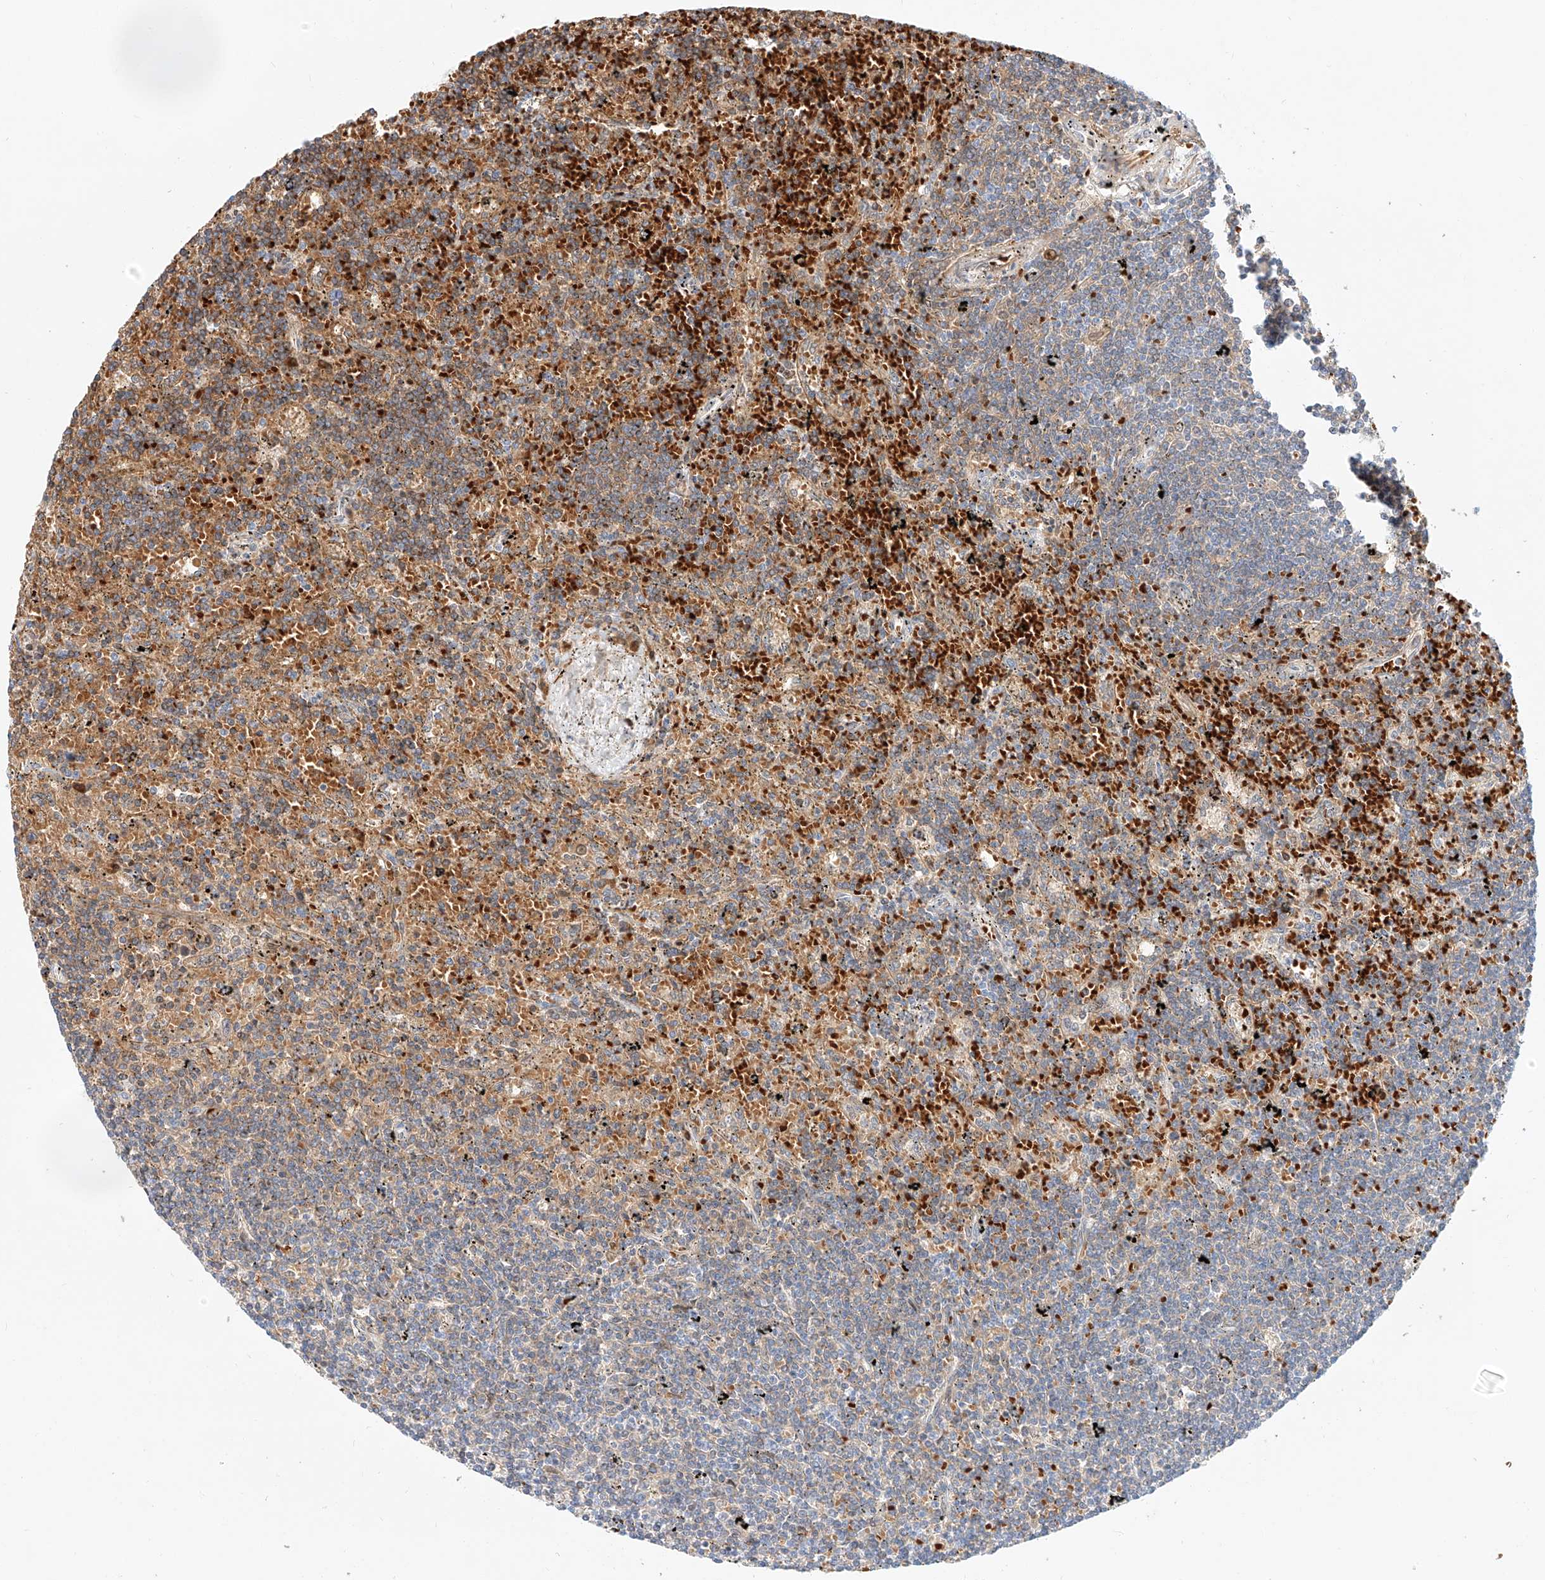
{"staining": {"intensity": "moderate", "quantity": "<25%", "location": "cytoplasmic/membranous"}, "tissue": "lymphoma", "cell_type": "Tumor cells", "image_type": "cancer", "snomed": [{"axis": "morphology", "description": "Malignant lymphoma, non-Hodgkin's type, Low grade"}, {"axis": "topography", "description": "Spleen"}], "caption": "DAB (3,3'-diaminobenzidine) immunohistochemical staining of human malignant lymphoma, non-Hodgkin's type (low-grade) shows moderate cytoplasmic/membranous protein expression in about <25% of tumor cells.", "gene": "CBX8", "patient": {"sex": "male", "age": 76}}